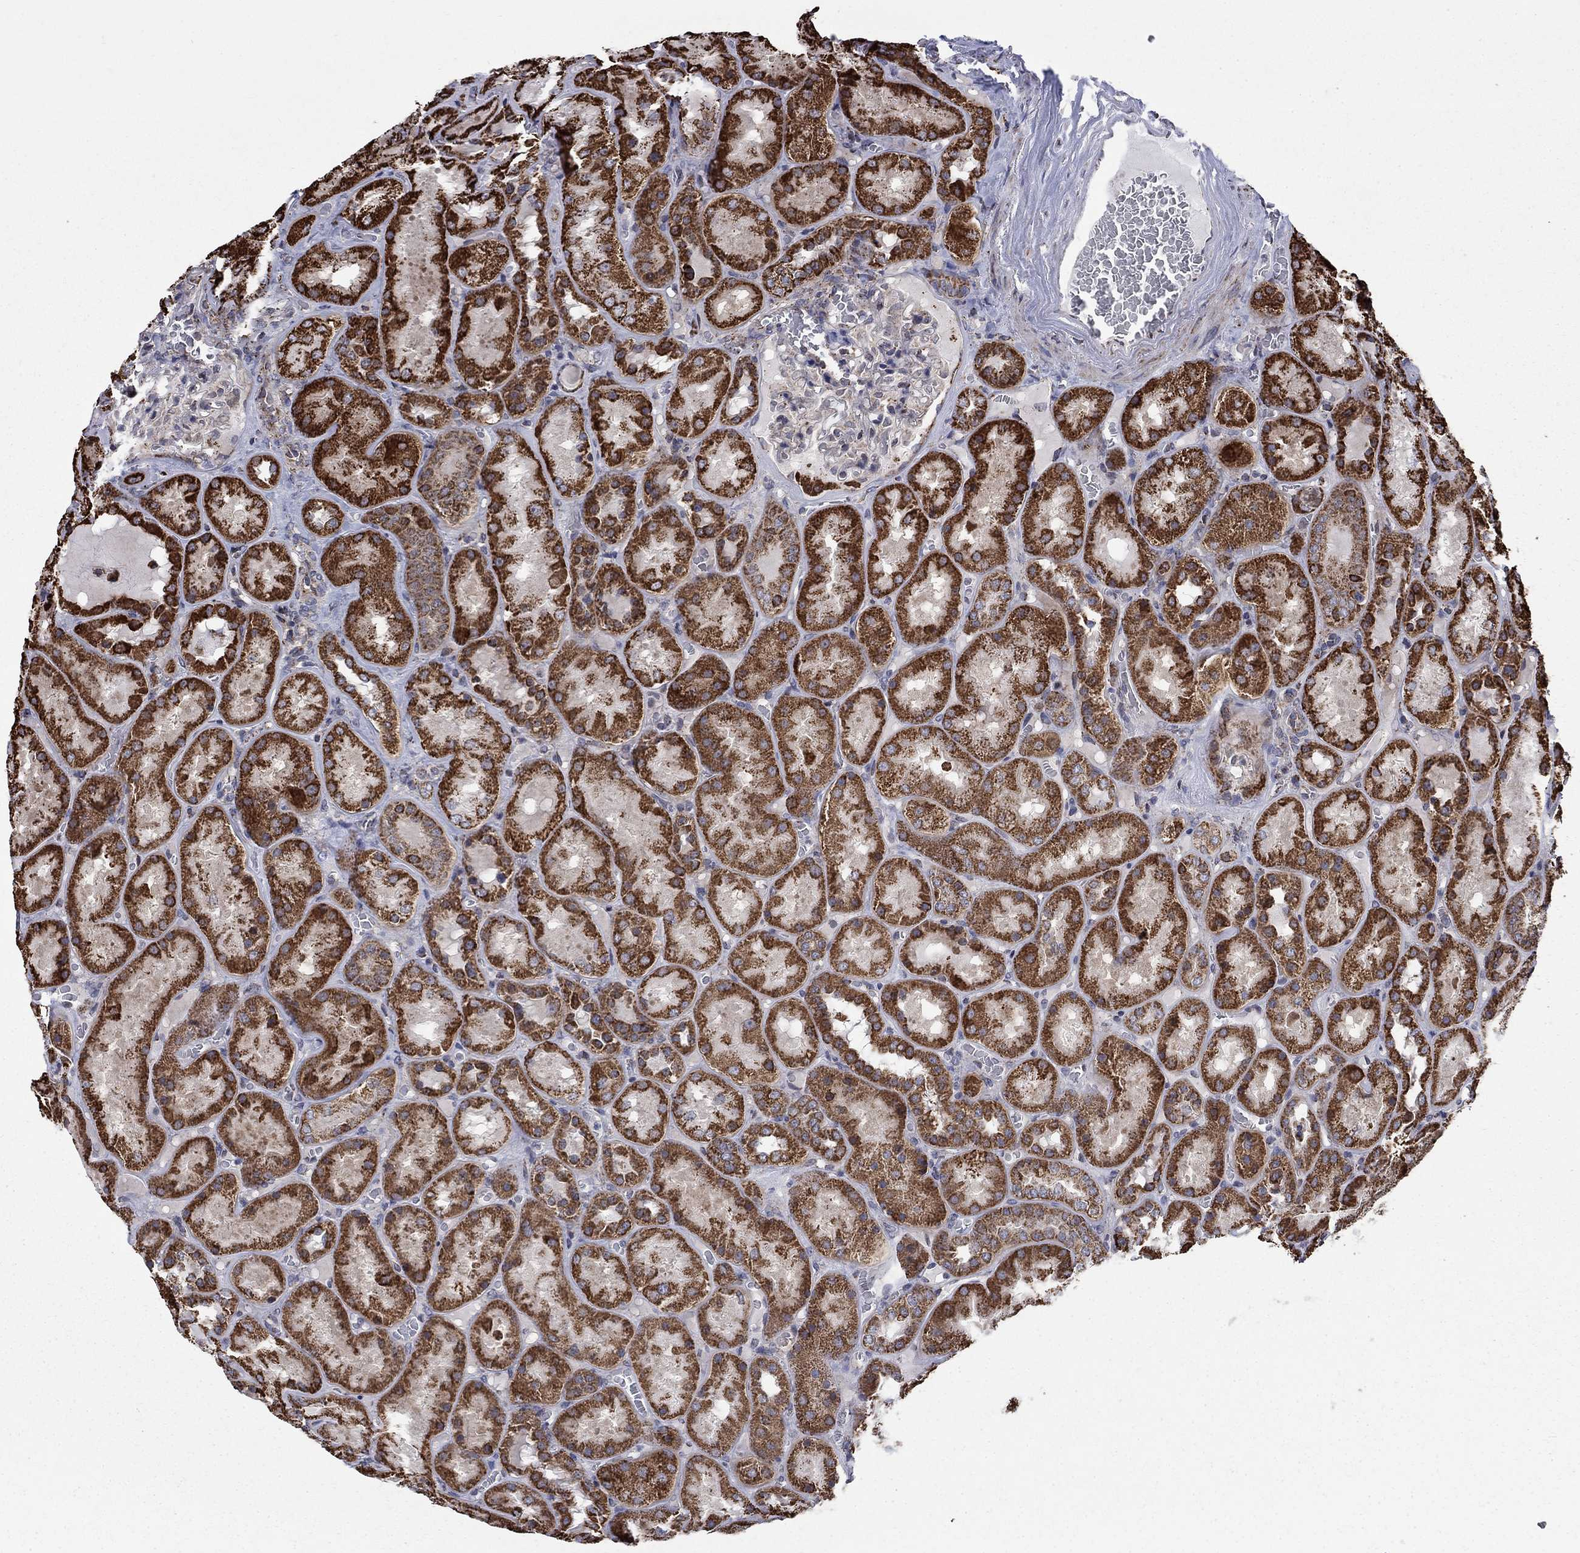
{"staining": {"intensity": "negative", "quantity": "none", "location": "none"}, "tissue": "kidney", "cell_type": "Cells in glomeruli", "image_type": "normal", "snomed": [{"axis": "morphology", "description": "Normal tissue, NOS"}, {"axis": "topography", "description": "Kidney"}], "caption": "Immunohistochemistry of unremarkable kidney demonstrates no staining in cells in glomeruli. (Stains: DAB (3,3'-diaminobenzidine) IHC with hematoxylin counter stain, Microscopy: brightfield microscopy at high magnification).", "gene": "MOAP1", "patient": {"sex": "male", "age": 73}}